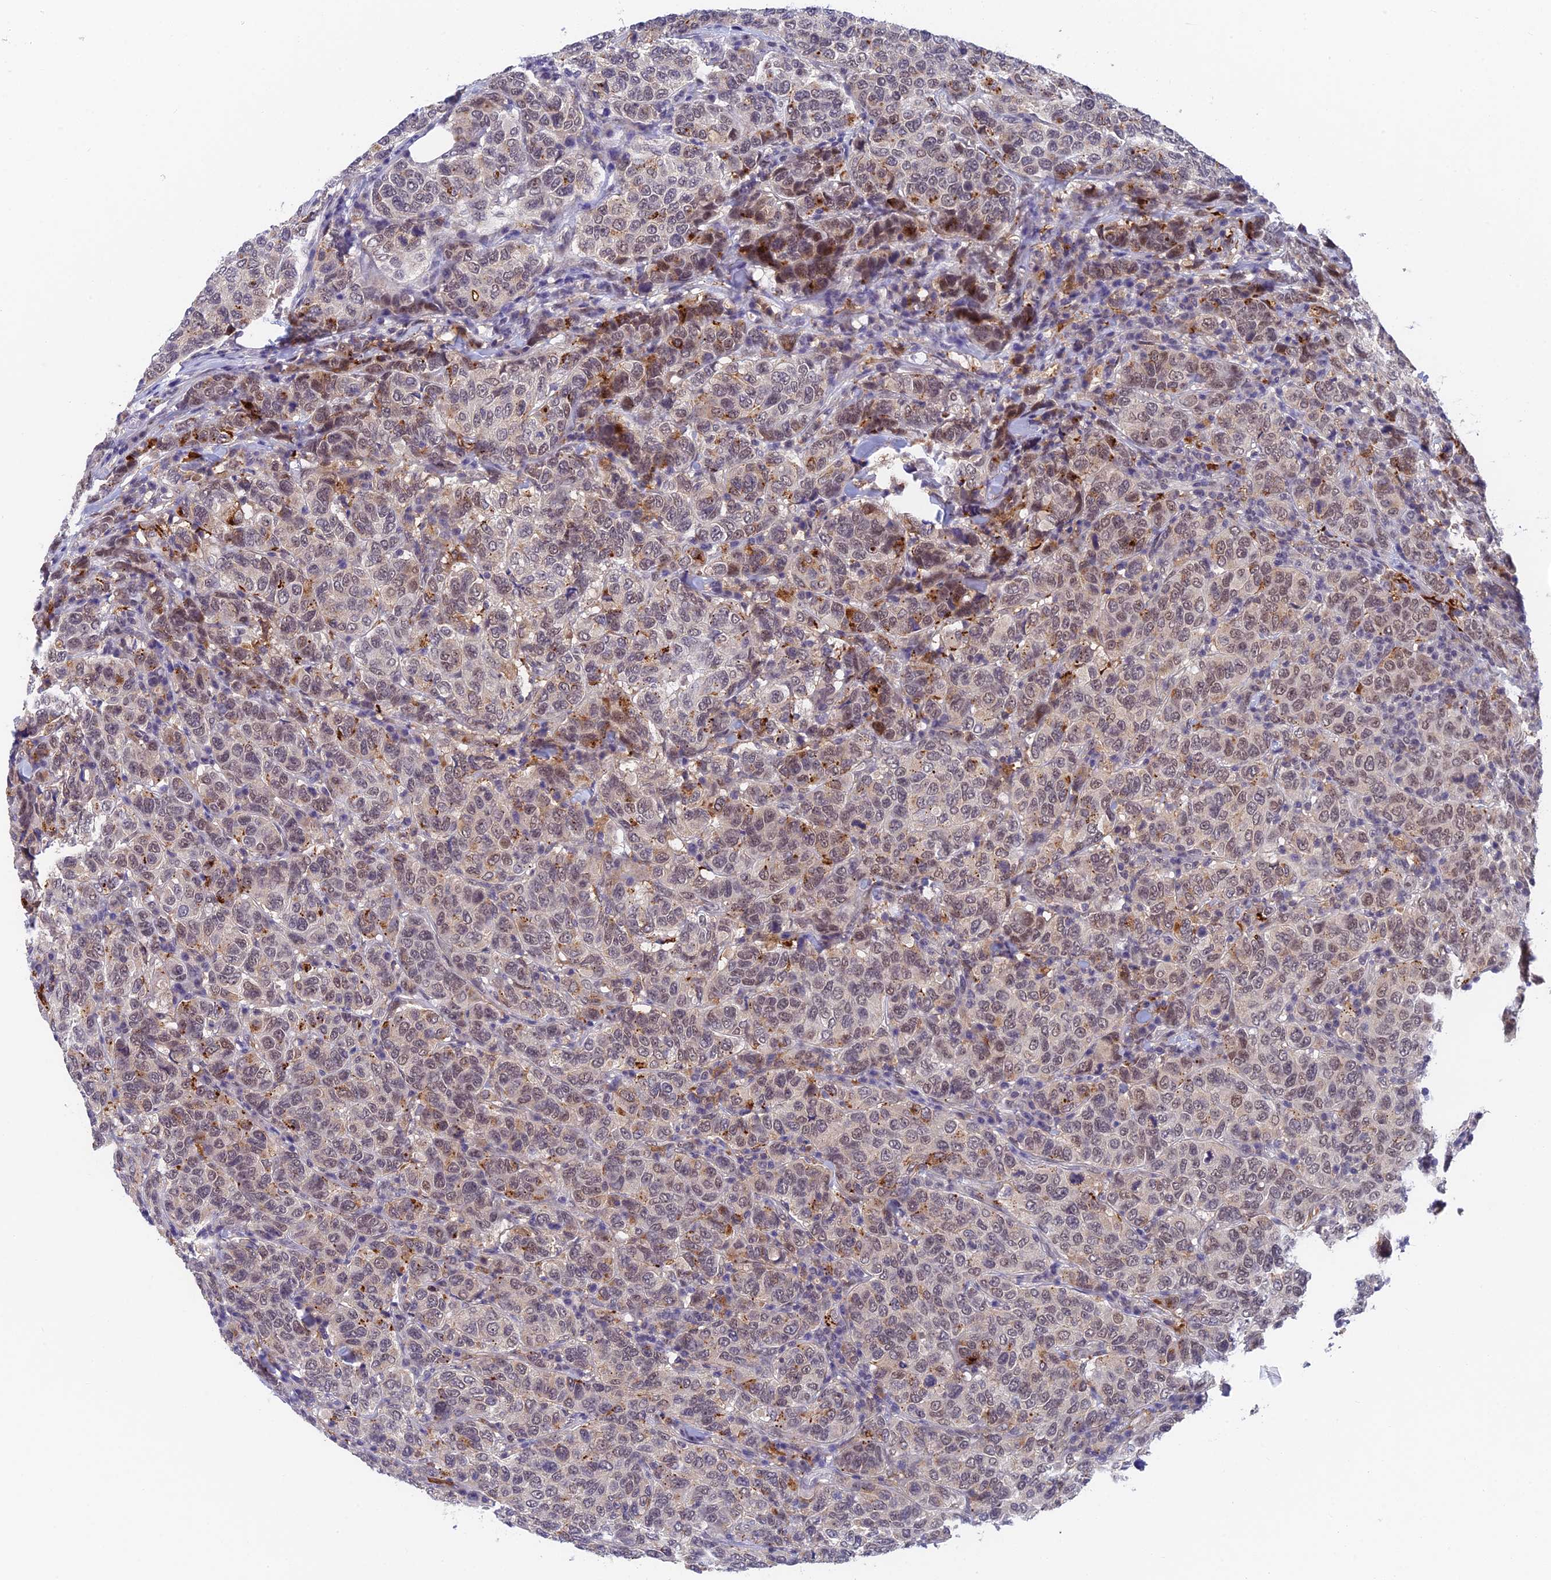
{"staining": {"intensity": "moderate", "quantity": "<25%", "location": "cytoplasmic/membranous,nuclear"}, "tissue": "breast cancer", "cell_type": "Tumor cells", "image_type": "cancer", "snomed": [{"axis": "morphology", "description": "Duct carcinoma"}, {"axis": "topography", "description": "Breast"}], "caption": "Immunohistochemistry photomicrograph of neoplastic tissue: human breast cancer stained using immunohistochemistry (IHC) shows low levels of moderate protein expression localized specifically in the cytoplasmic/membranous and nuclear of tumor cells, appearing as a cytoplasmic/membranous and nuclear brown color.", "gene": "NSMCE1", "patient": {"sex": "female", "age": 55}}